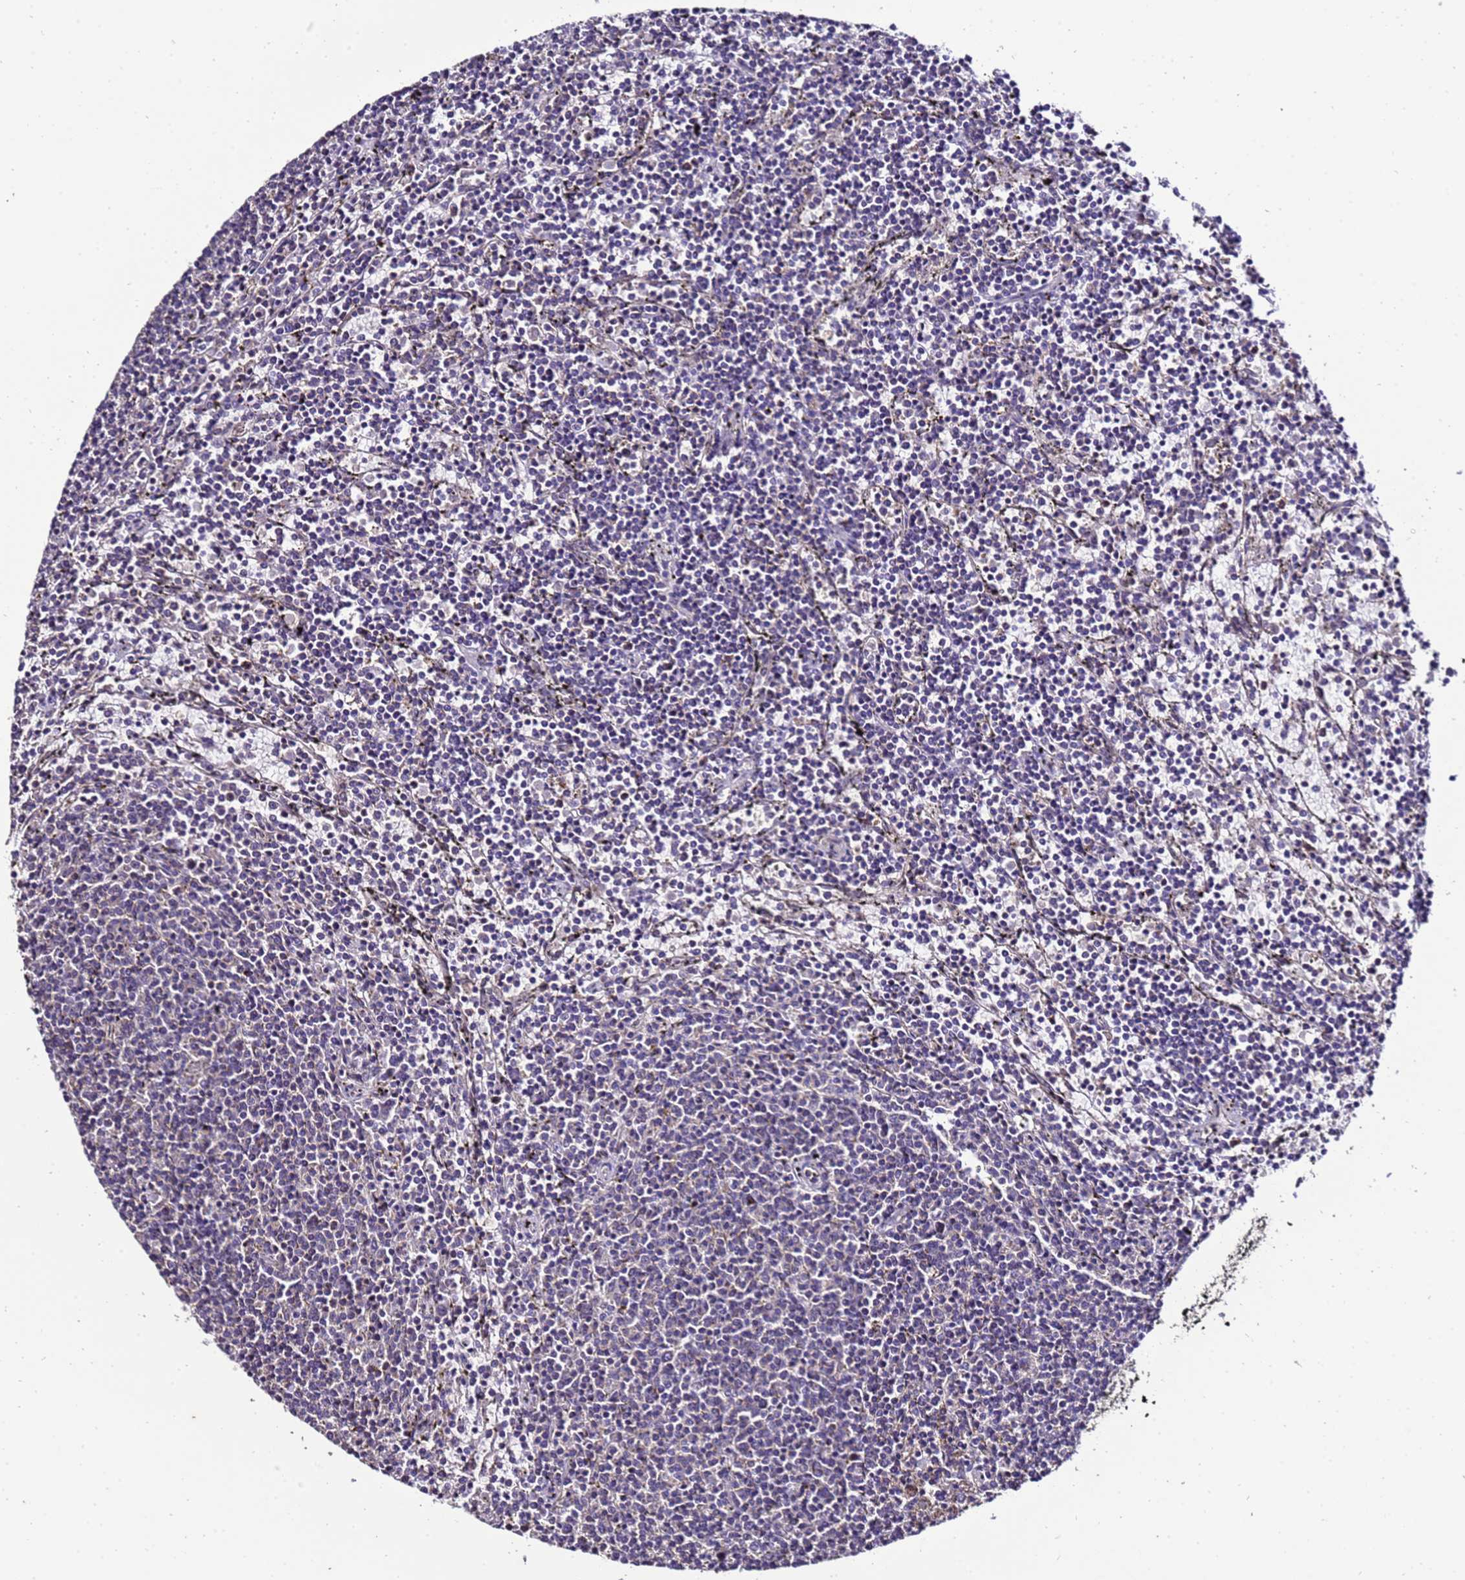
{"staining": {"intensity": "negative", "quantity": "none", "location": "none"}, "tissue": "lymphoma", "cell_type": "Tumor cells", "image_type": "cancer", "snomed": [{"axis": "morphology", "description": "Malignant lymphoma, non-Hodgkin's type, Low grade"}, {"axis": "topography", "description": "Spleen"}], "caption": "A photomicrograph of low-grade malignant lymphoma, non-Hodgkin's type stained for a protein reveals no brown staining in tumor cells.", "gene": "ZNF329", "patient": {"sex": "female", "age": 50}}